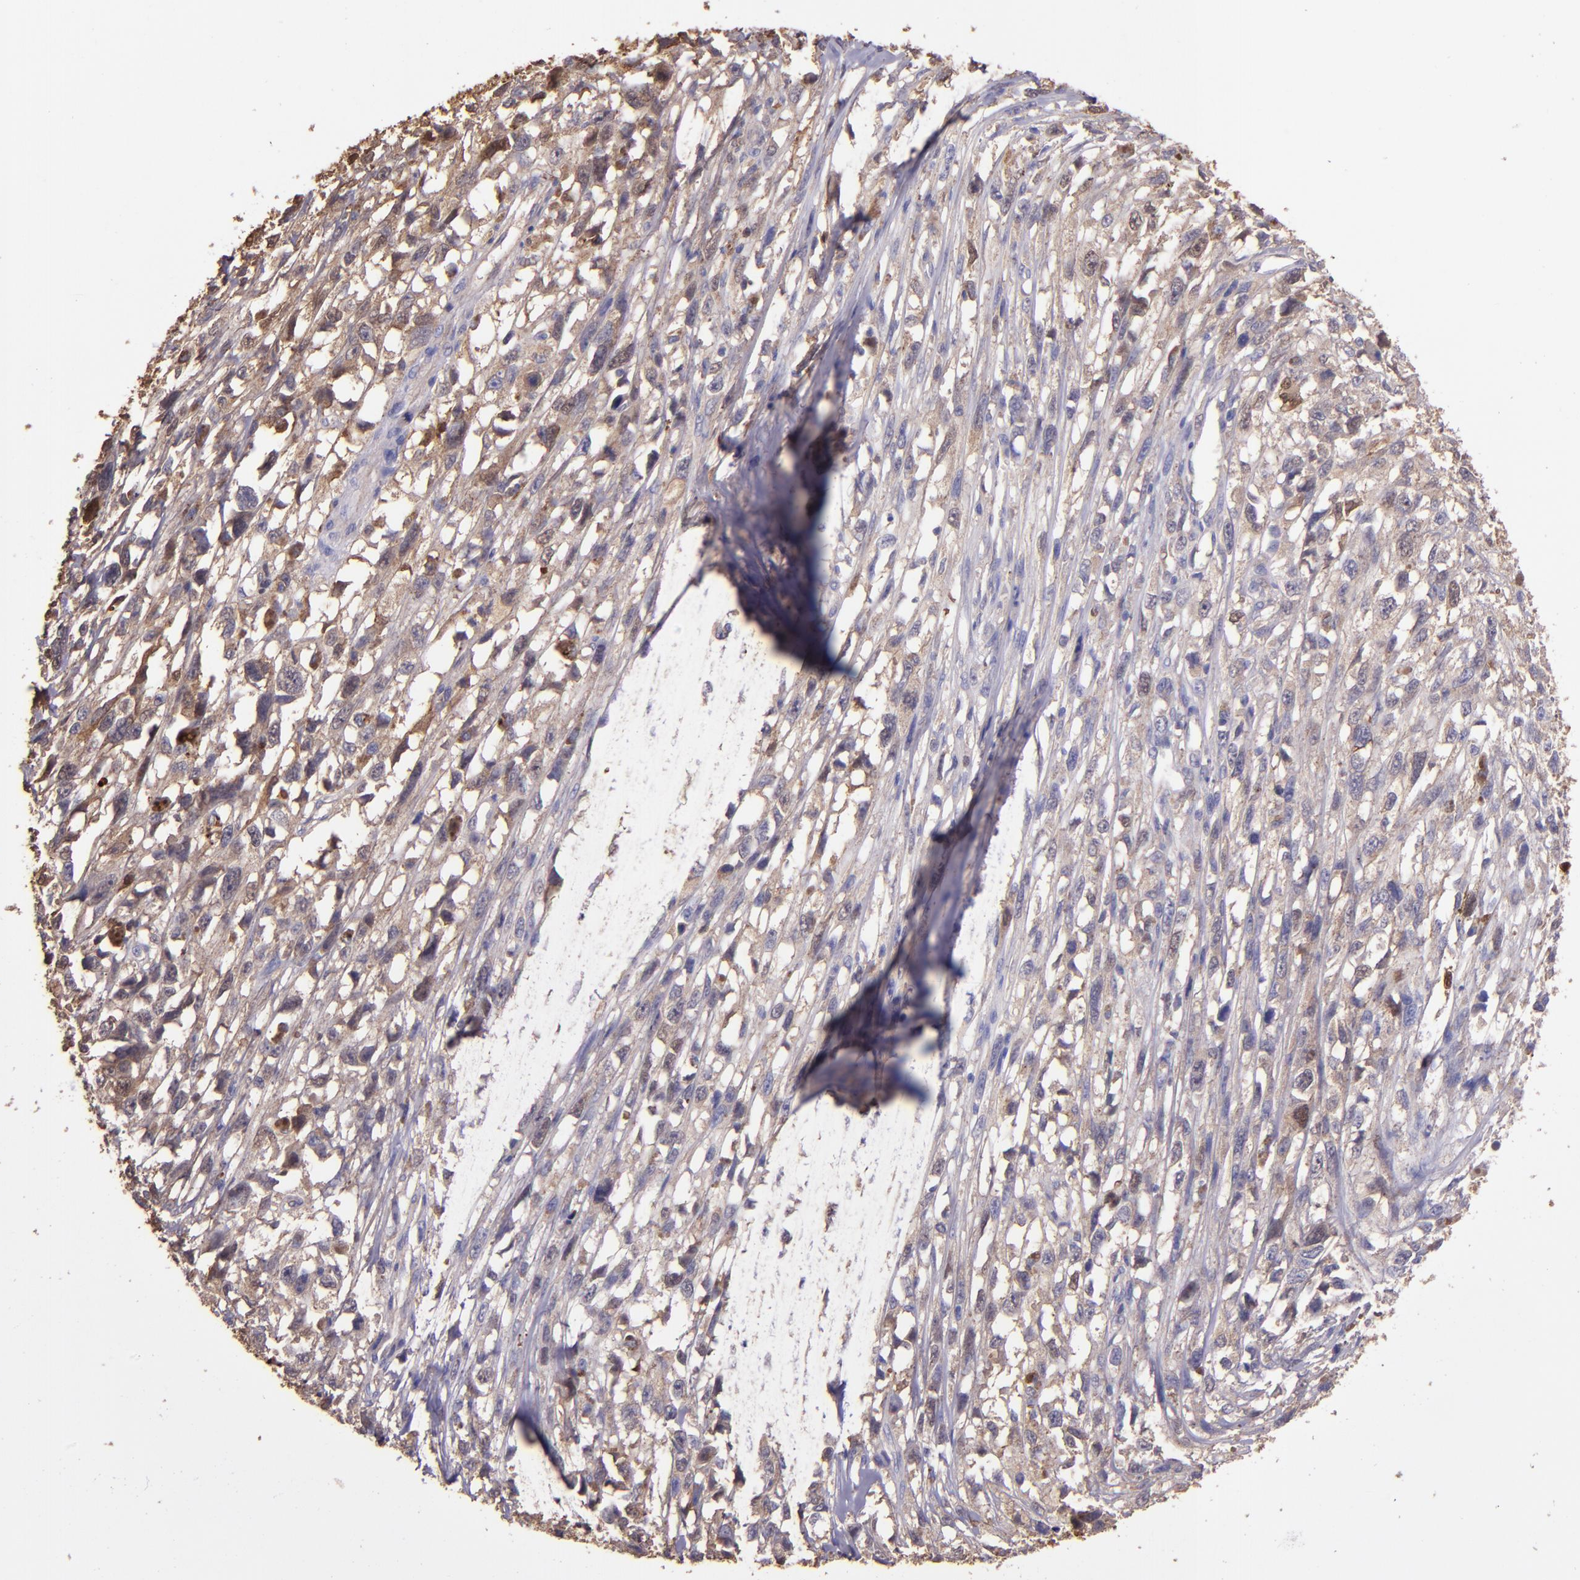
{"staining": {"intensity": "weak", "quantity": ">75%", "location": "cytoplasmic/membranous"}, "tissue": "melanoma", "cell_type": "Tumor cells", "image_type": "cancer", "snomed": [{"axis": "morphology", "description": "Malignant melanoma, Metastatic site"}, {"axis": "topography", "description": "Lymph node"}], "caption": "Immunohistochemical staining of malignant melanoma (metastatic site) reveals low levels of weak cytoplasmic/membranous protein expression in about >75% of tumor cells.", "gene": "WASHC1", "patient": {"sex": "male", "age": 59}}